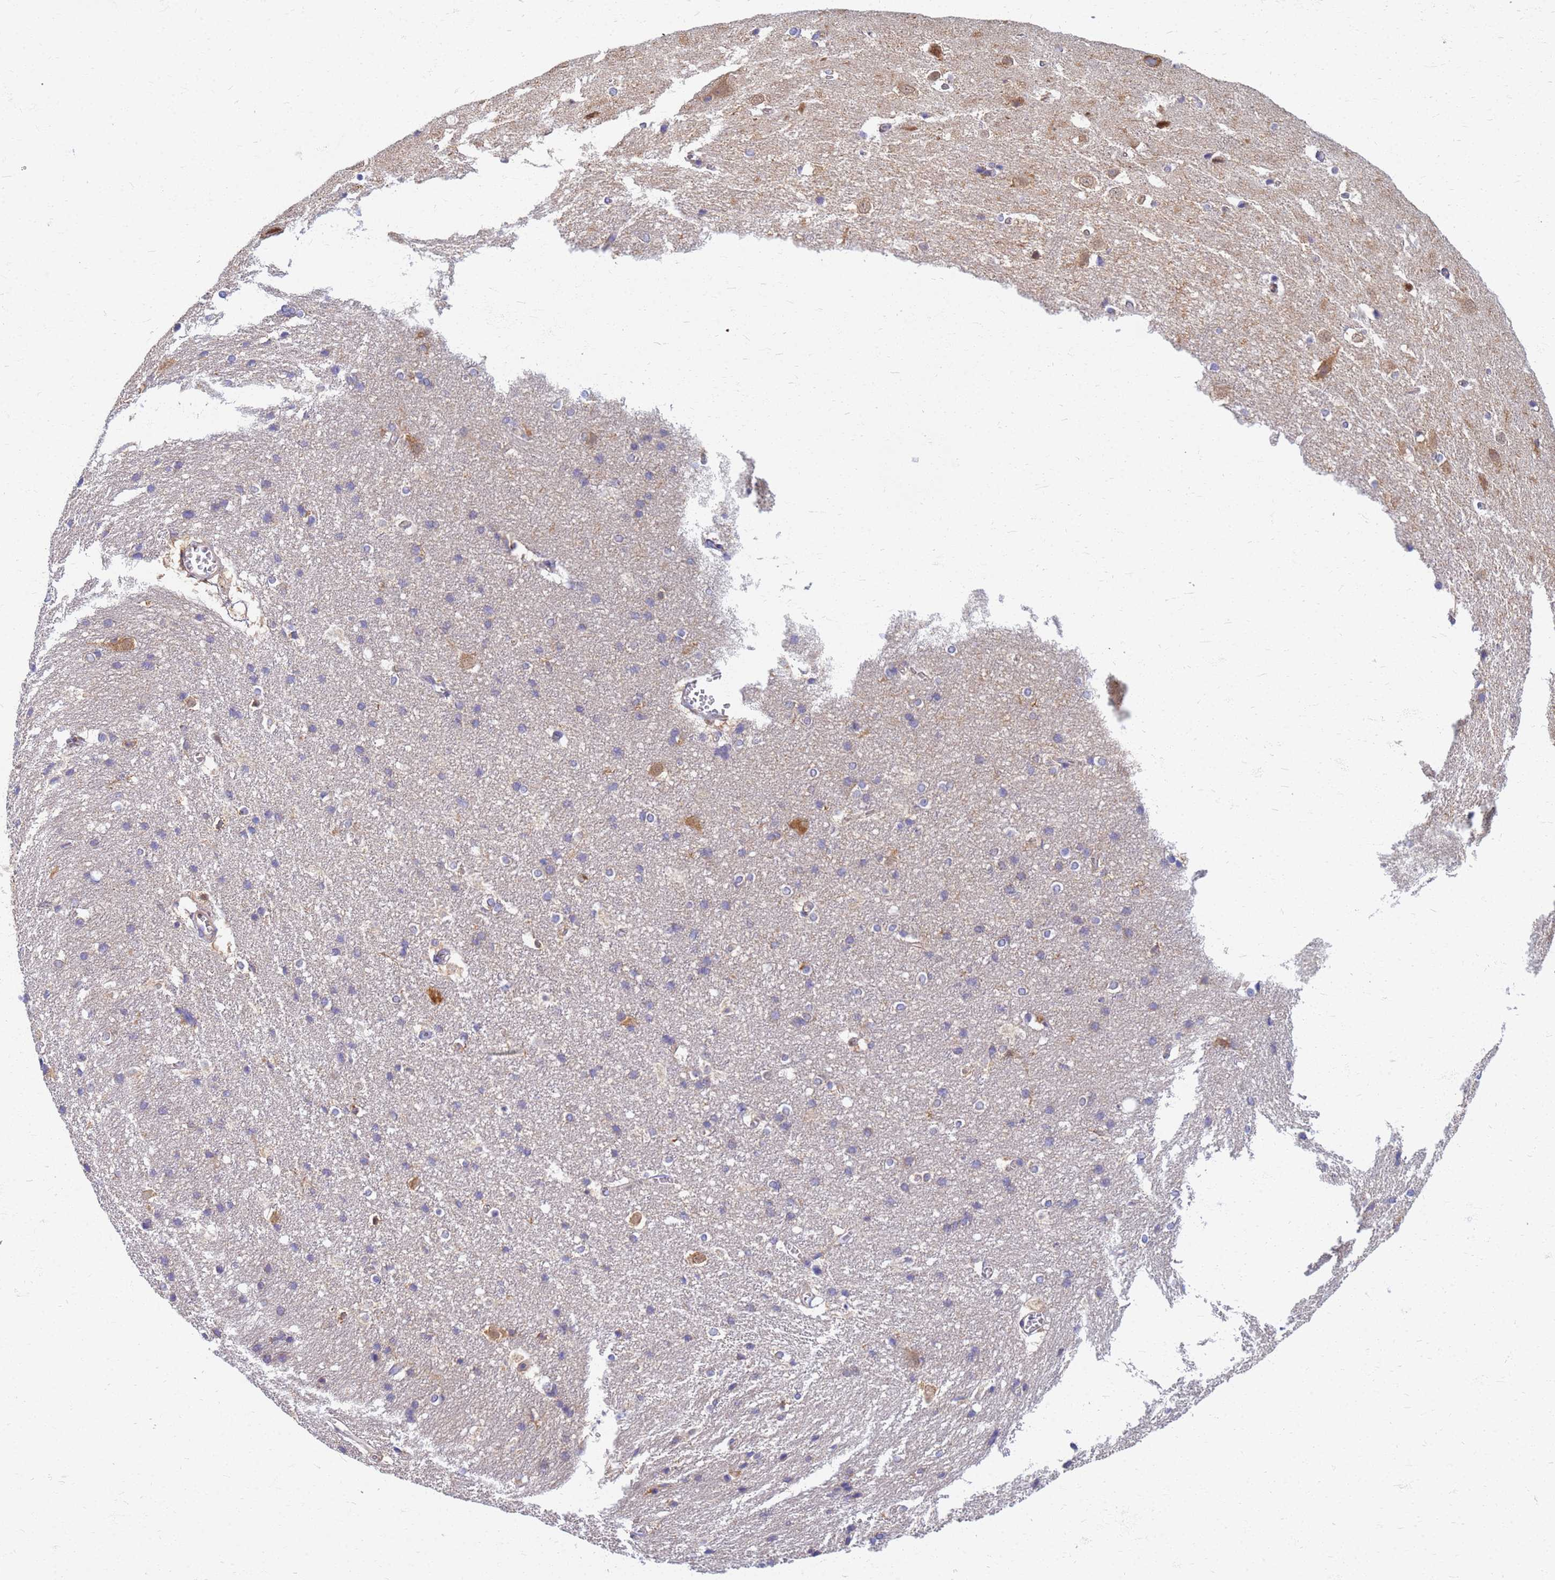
{"staining": {"intensity": "negative", "quantity": "none", "location": "none"}, "tissue": "cerebral cortex", "cell_type": "Endothelial cells", "image_type": "normal", "snomed": [{"axis": "morphology", "description": "Normal tissue, NOS"}, {"axis": "topography", "description": "Cerebral cortex"}], "caption": "This micrograph is of normal cerebral cortex stained with immunohistochemistry to label a protein in brown with the nuclei are counter-stained blue. There is no positivity in endothelial cells.", "gene": "EEA1", "patient": {"sex": "male", "age": 54}}